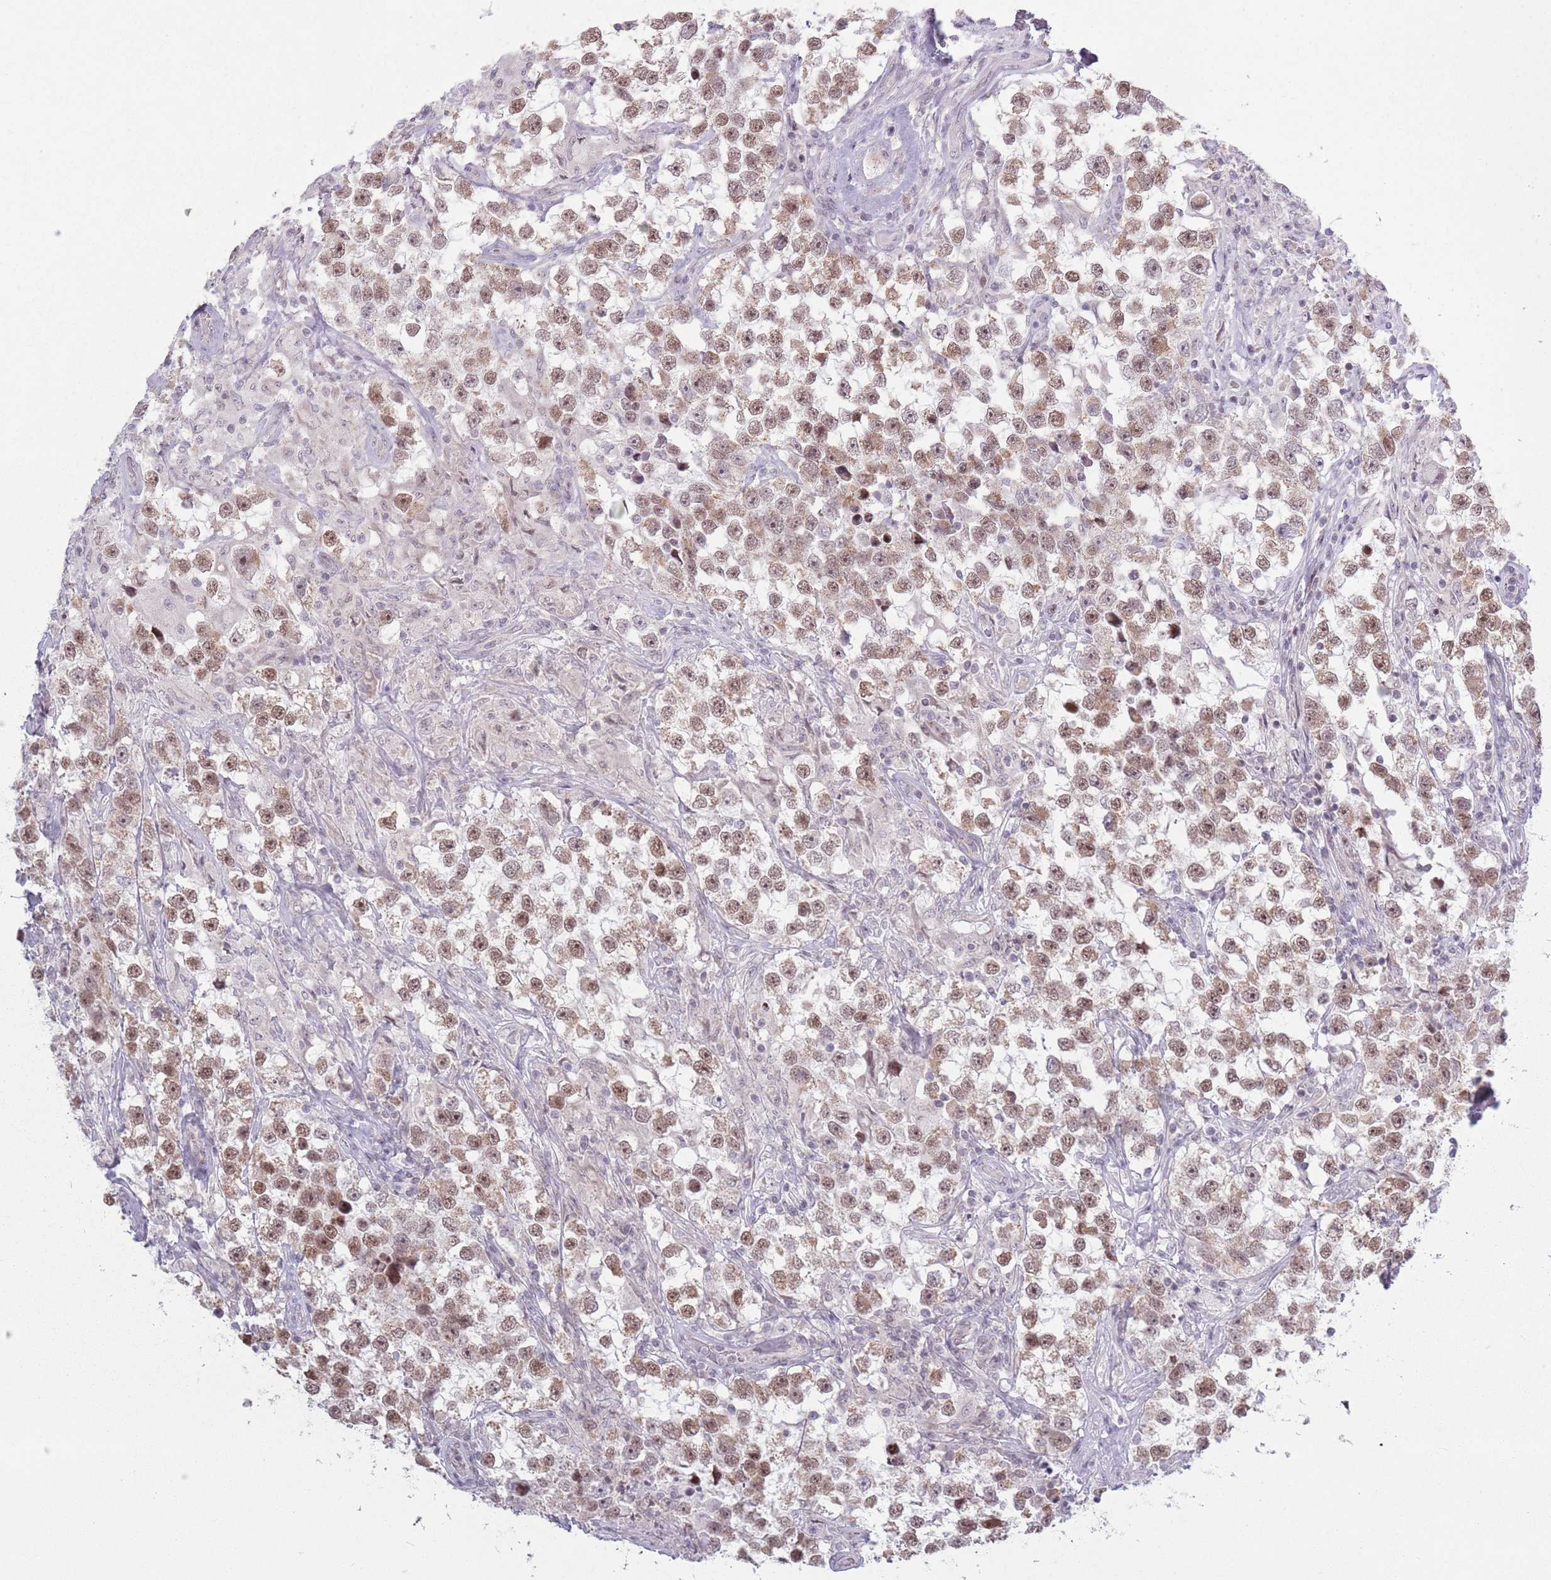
{"staining": {"intensity": "moderate", "quantity": ">75%", "location": "nuclear"}, "tissue": "testis cancer", "cell_type": "Tumor cells", "image_type": "cancer", "snomed": [{"axis": "morphology", "description": "Seminoma, NOS"}, {"axis": "topography", "description": "Testis"}], "caption": "Tumor cells display medium levels of moderate nuclear positivity in about >75% of cells in testis cancer.", "gene": "MRPL34", "patient": {"sex": "male", "age": 46}}